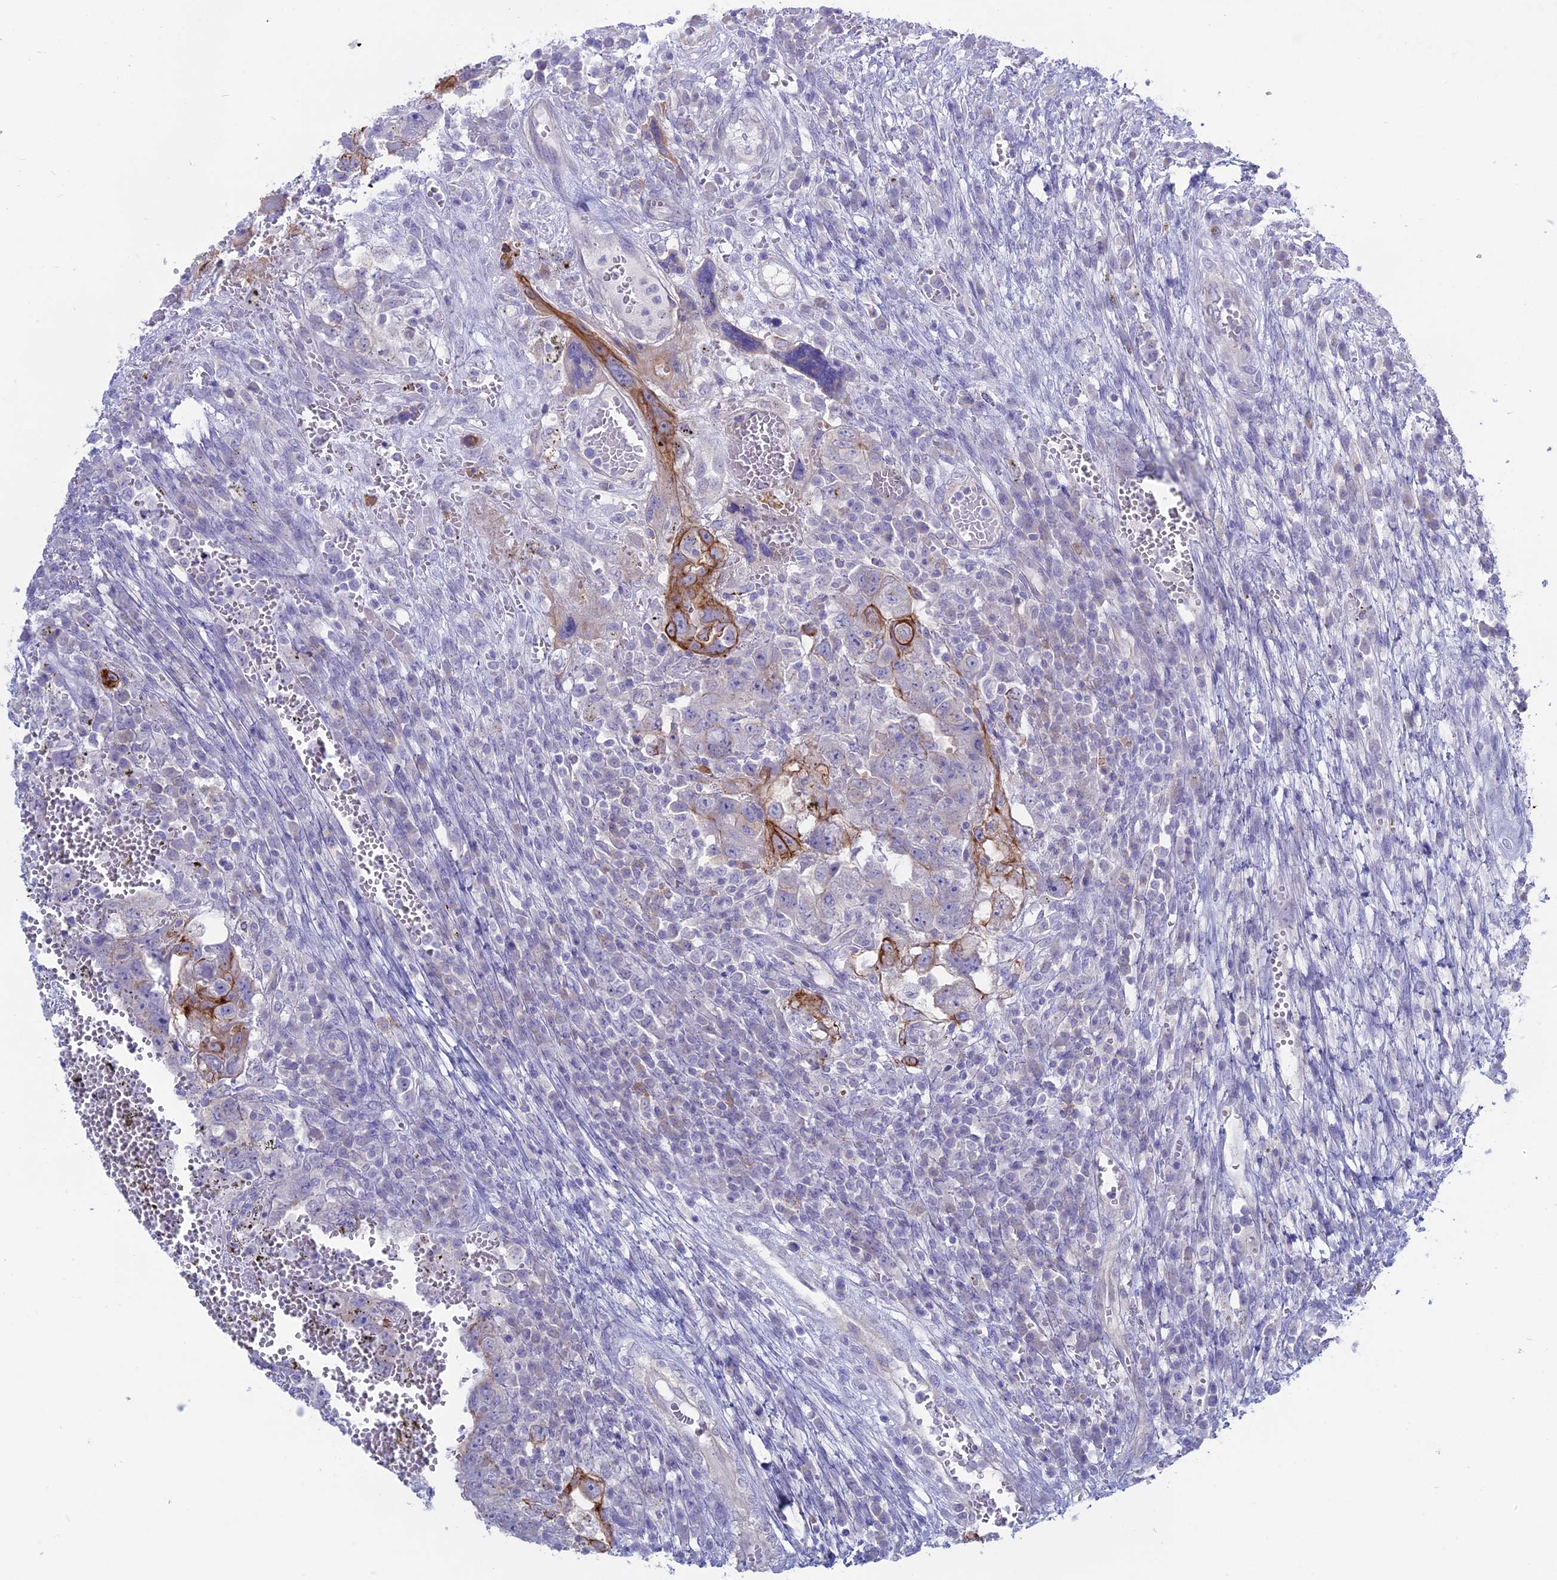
{"staining": {"intensity": "strong", "quantity": "<25%", "location": "cytoplasmic/membranous"}, "tissue": "testis cancer", "cell_type": "Tumor cells", "image_type": "cancer", "snomed": [{"axis": "morphology", "description": "Carcinoma, Embryonal, NOS"}, {"axis": "topography", "description": "Testis"}], "caption": "High-magnification brightfield microscopy of testis cancer stained with DAB (3,3'-diaminobenzidine) (brown) and counterstained with hematoxylin (blue). tumor cells exhibit strong cytoplasmic/membranous positivity is present in about<25% of cells.", "gene": "MYO5B", "patient": {"sex": "male", "age": 26}}